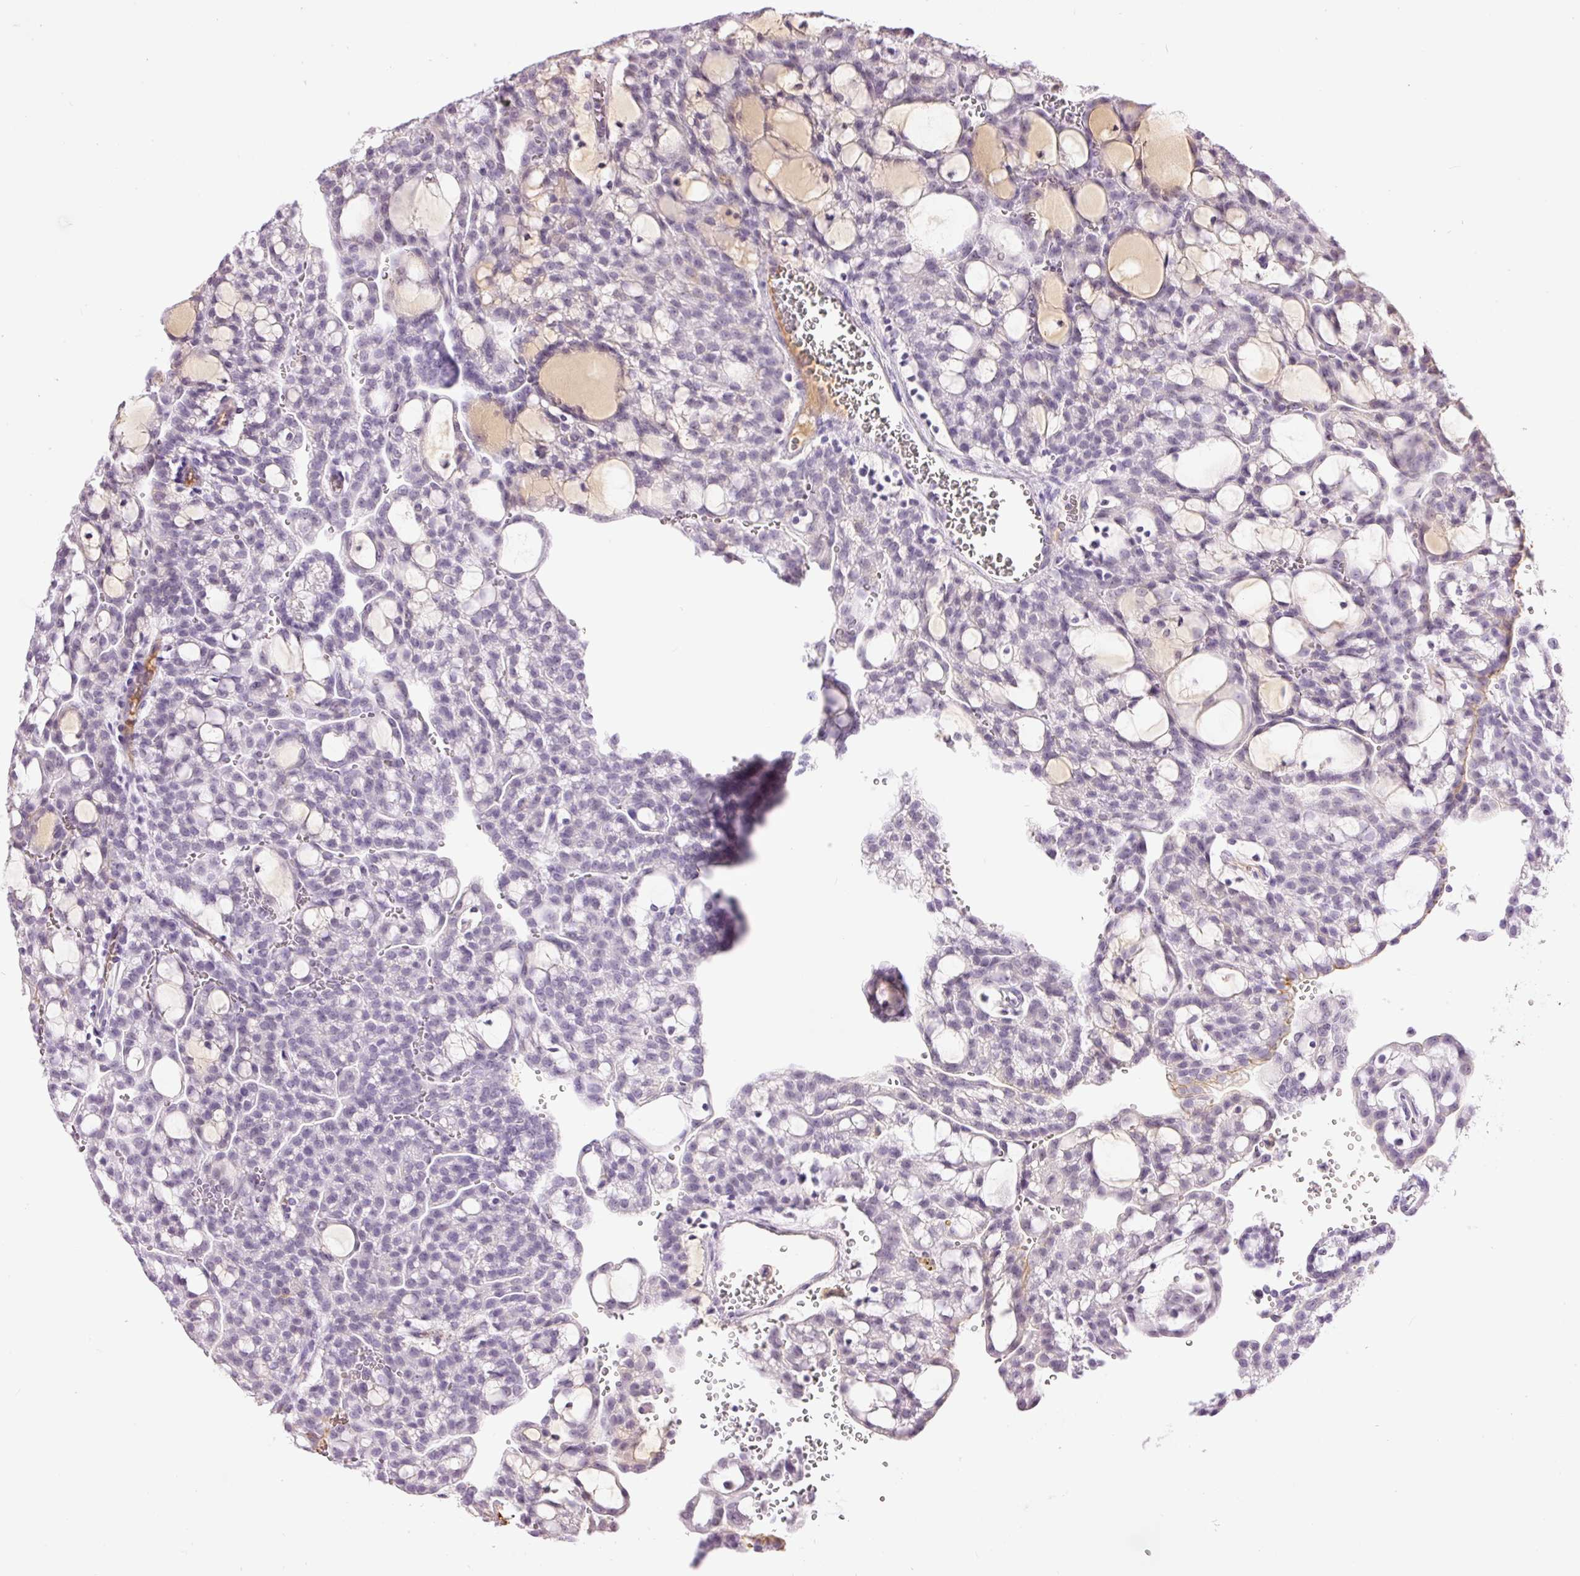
{"staining": {"intensity": "negative", "quantity": "none", "location": "none"}, "tissue": "renal cancer", "cell_type": "Tumor cells", "image_type": "cancer", "snomed": [{"axis": "morphology", "description": "Adenocarcinoma, NOS"}, {"axis": "topography", "description": "Kidney"}], "caption": "Tumor cells are negative for brown protein staining in adenocarcinoma (renal).", "gene": "PRPF38B", "patient": {"sex": "male", "age": 63}}